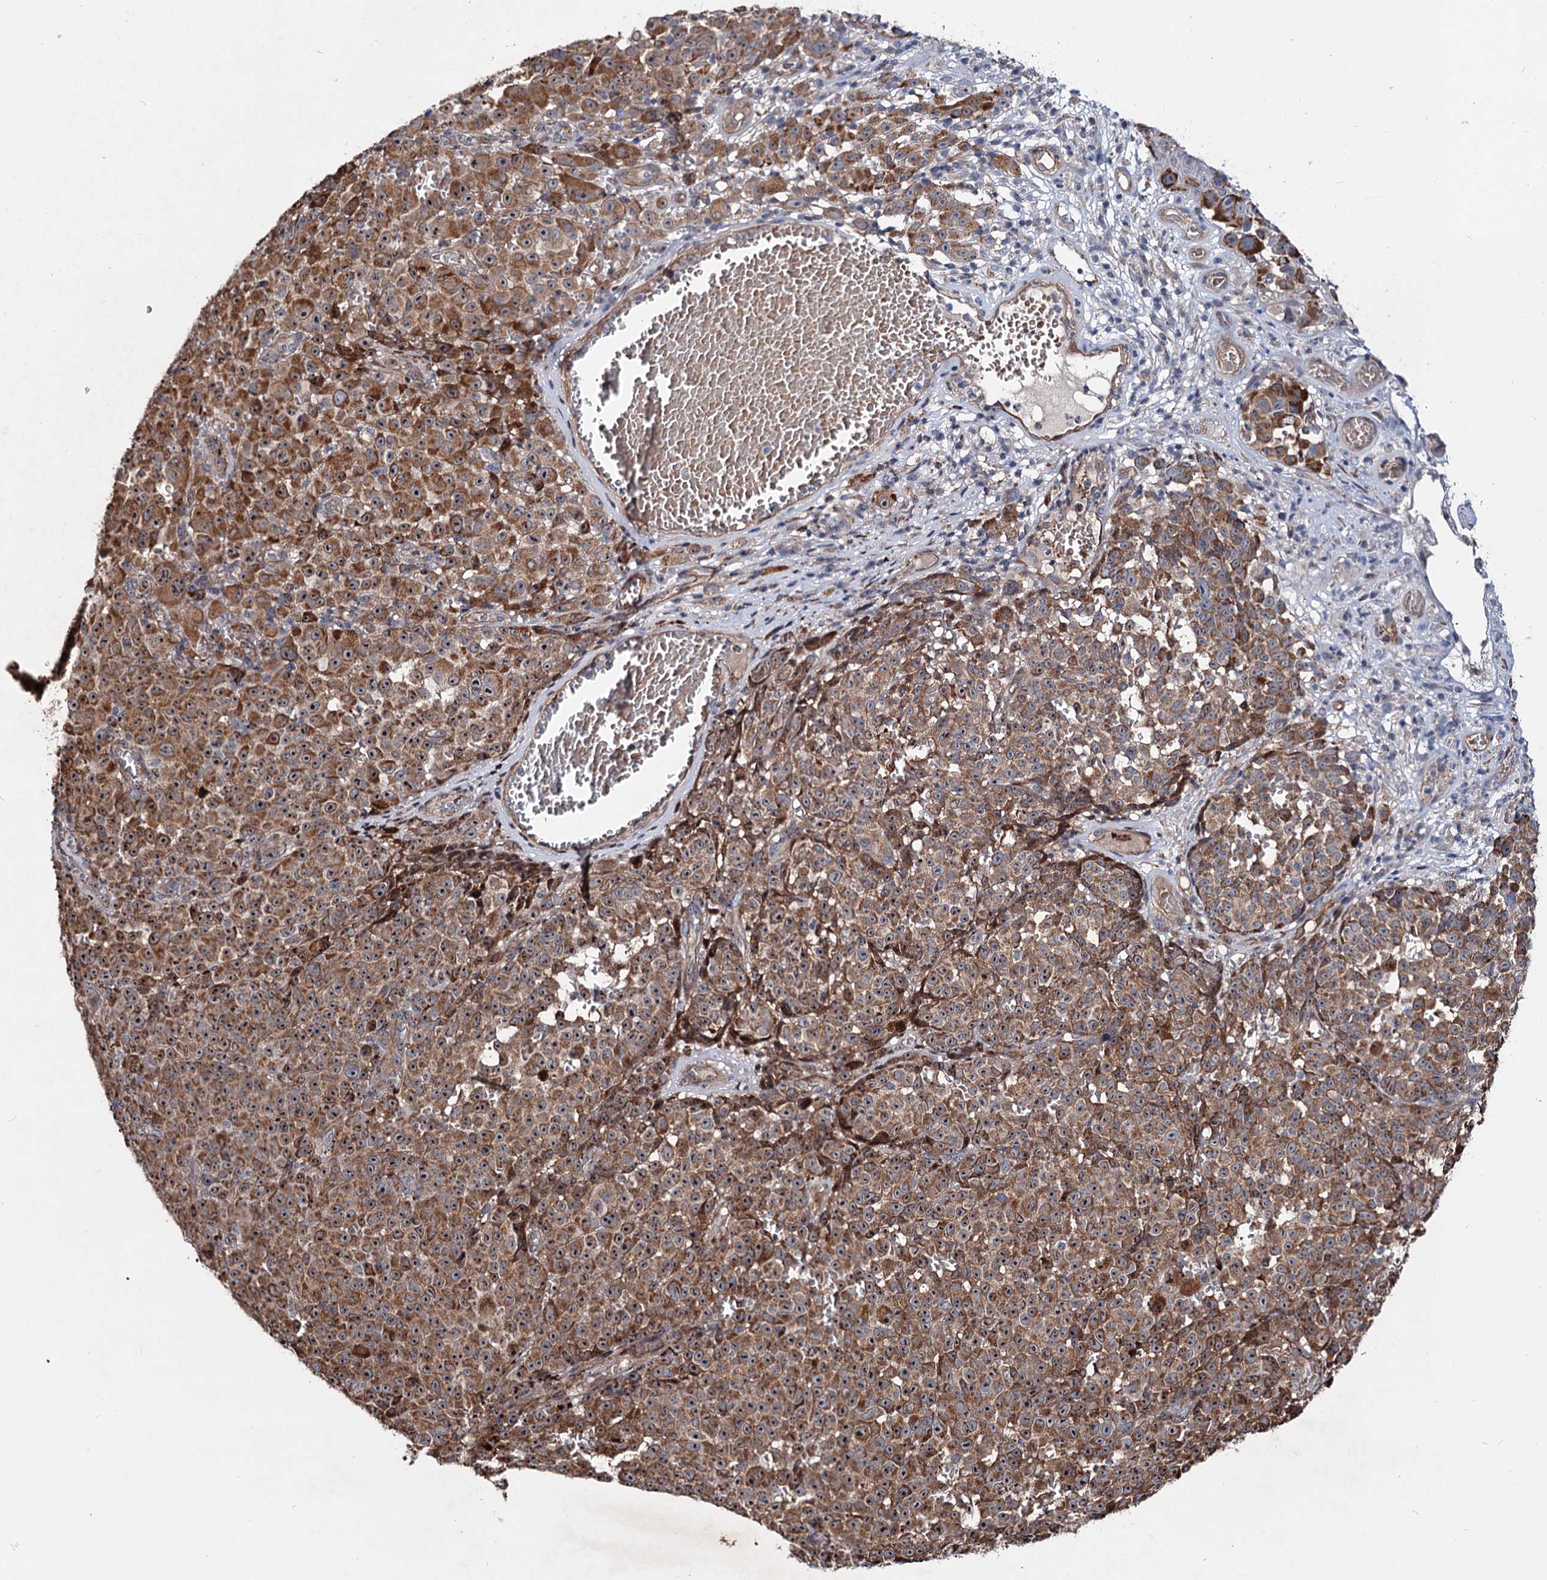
{"staining": {"intensity": "moderate", "quantity": ">75%", "location": "cytoplasmic/membranous,nuclear"}, "tissue": "melanoma", "cell_type": "Tumor cells", "image_type": "cancer", "snomed": [{"axis": "morphology", "description": "Malignant melanoma, NOS"}, {"axis": "topography", "description": "Skin"}], "caption": "High-power microscopy captured an IHC photomicrograph of melanoma, revealing moderate cytoplasmic/membranous and nuclear staining in about >75% of tumor cells.", "gene": "PTDSS2", "patient": {"sex": "female", "age": 82}}